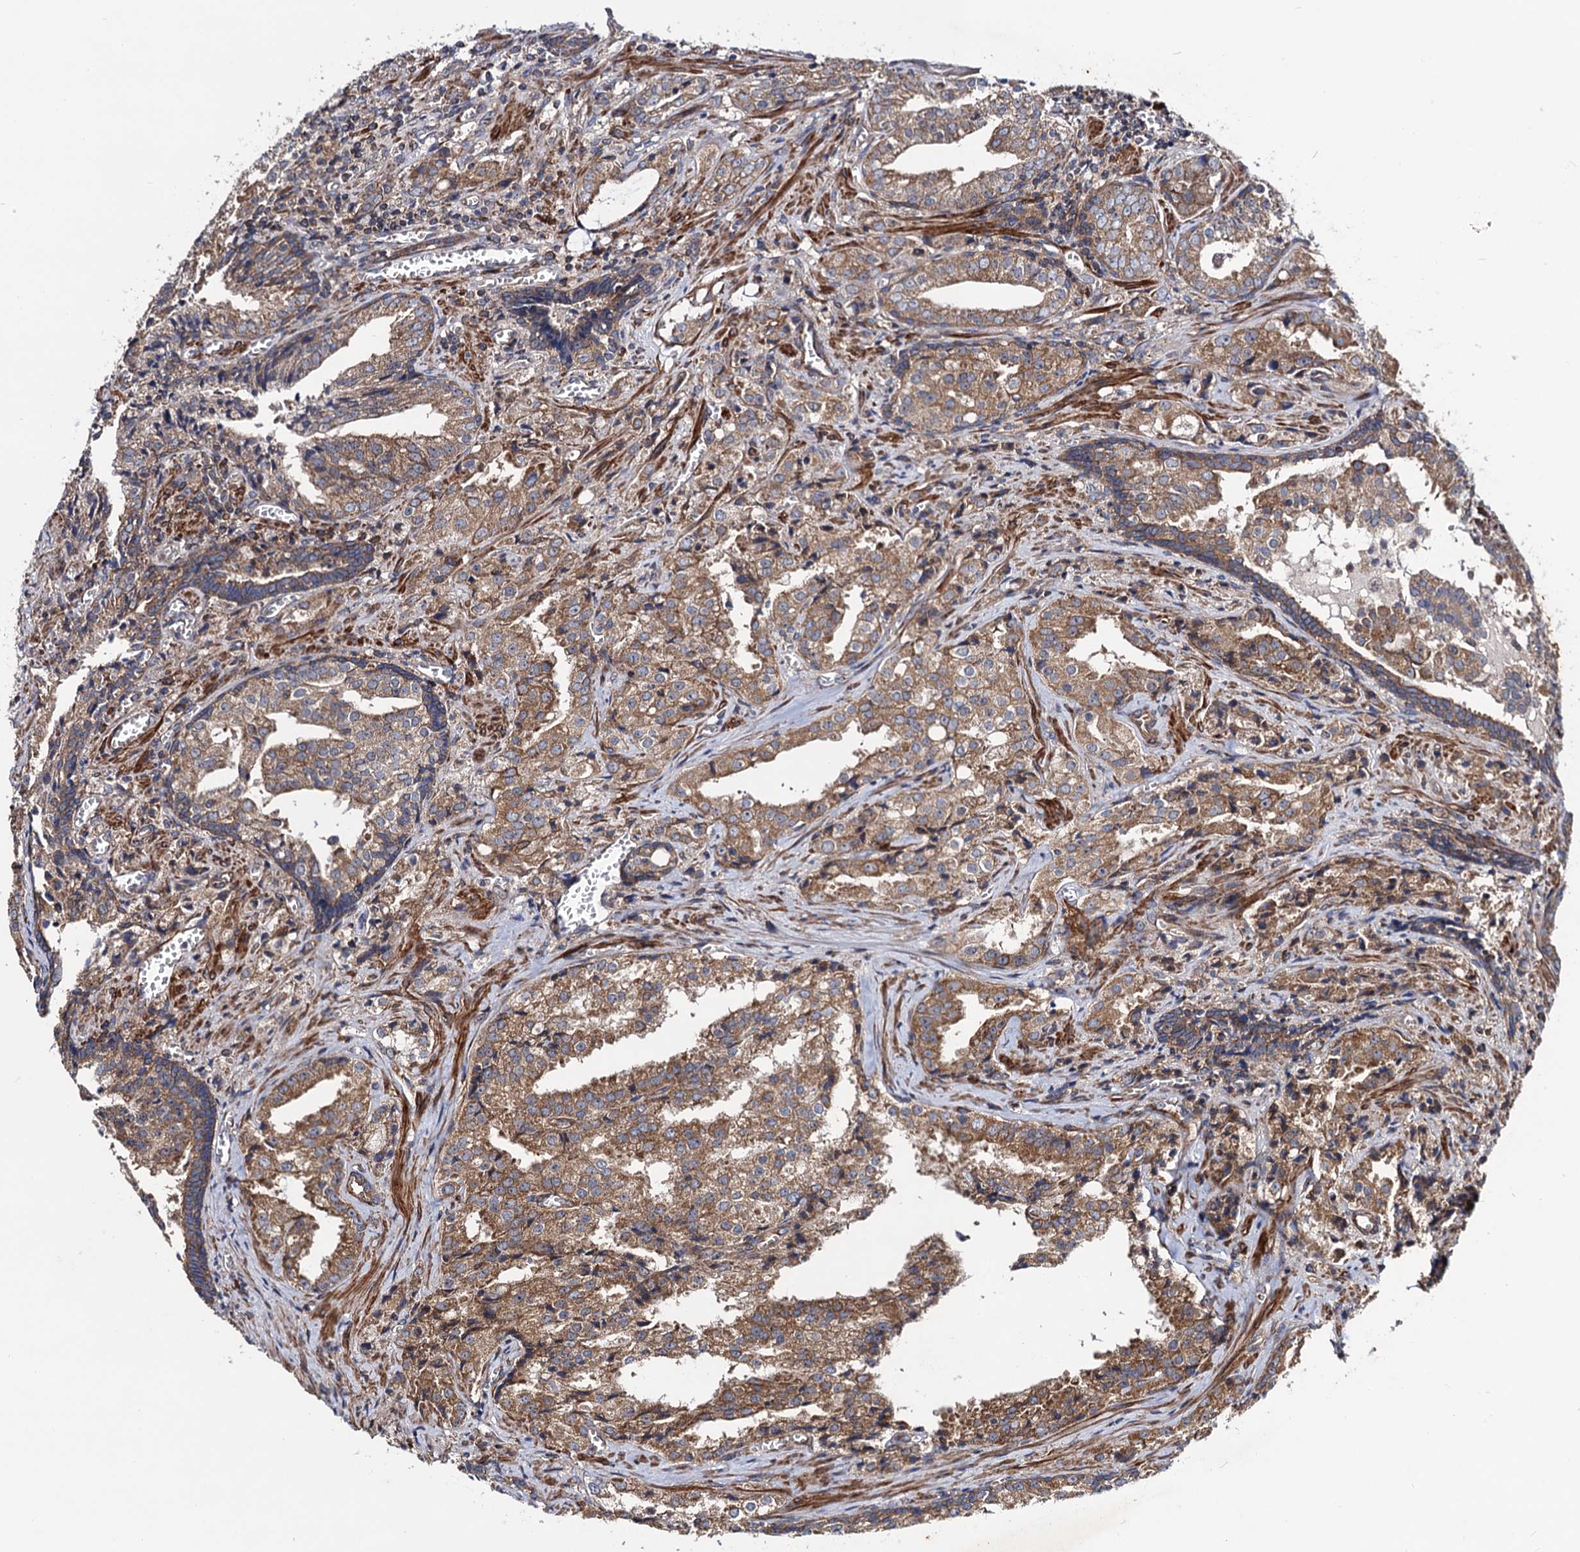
{"staining": {"intensity": "moderate", "quantity": ">75%", "location": "cytoplasmic/membranous"}, "tissue": "prostate cancer", "cell_type": "Tumor cells", "image_type": "cancer", "snomed": [{"axis": "morphology", "description": "Adenocarcinoma, High grade"}, {"axis": "topography", "description": "Prostate"}], "caption": "Immunohistochemical staining of prostate adenocarcinoma (high-grade) demonstrates medium levels of moderate cytoplasmic/membranous protein staining in about >75% of tumor cells.", "gene": "DYDC1", "patient": {"sex": "male", "age": 68}}